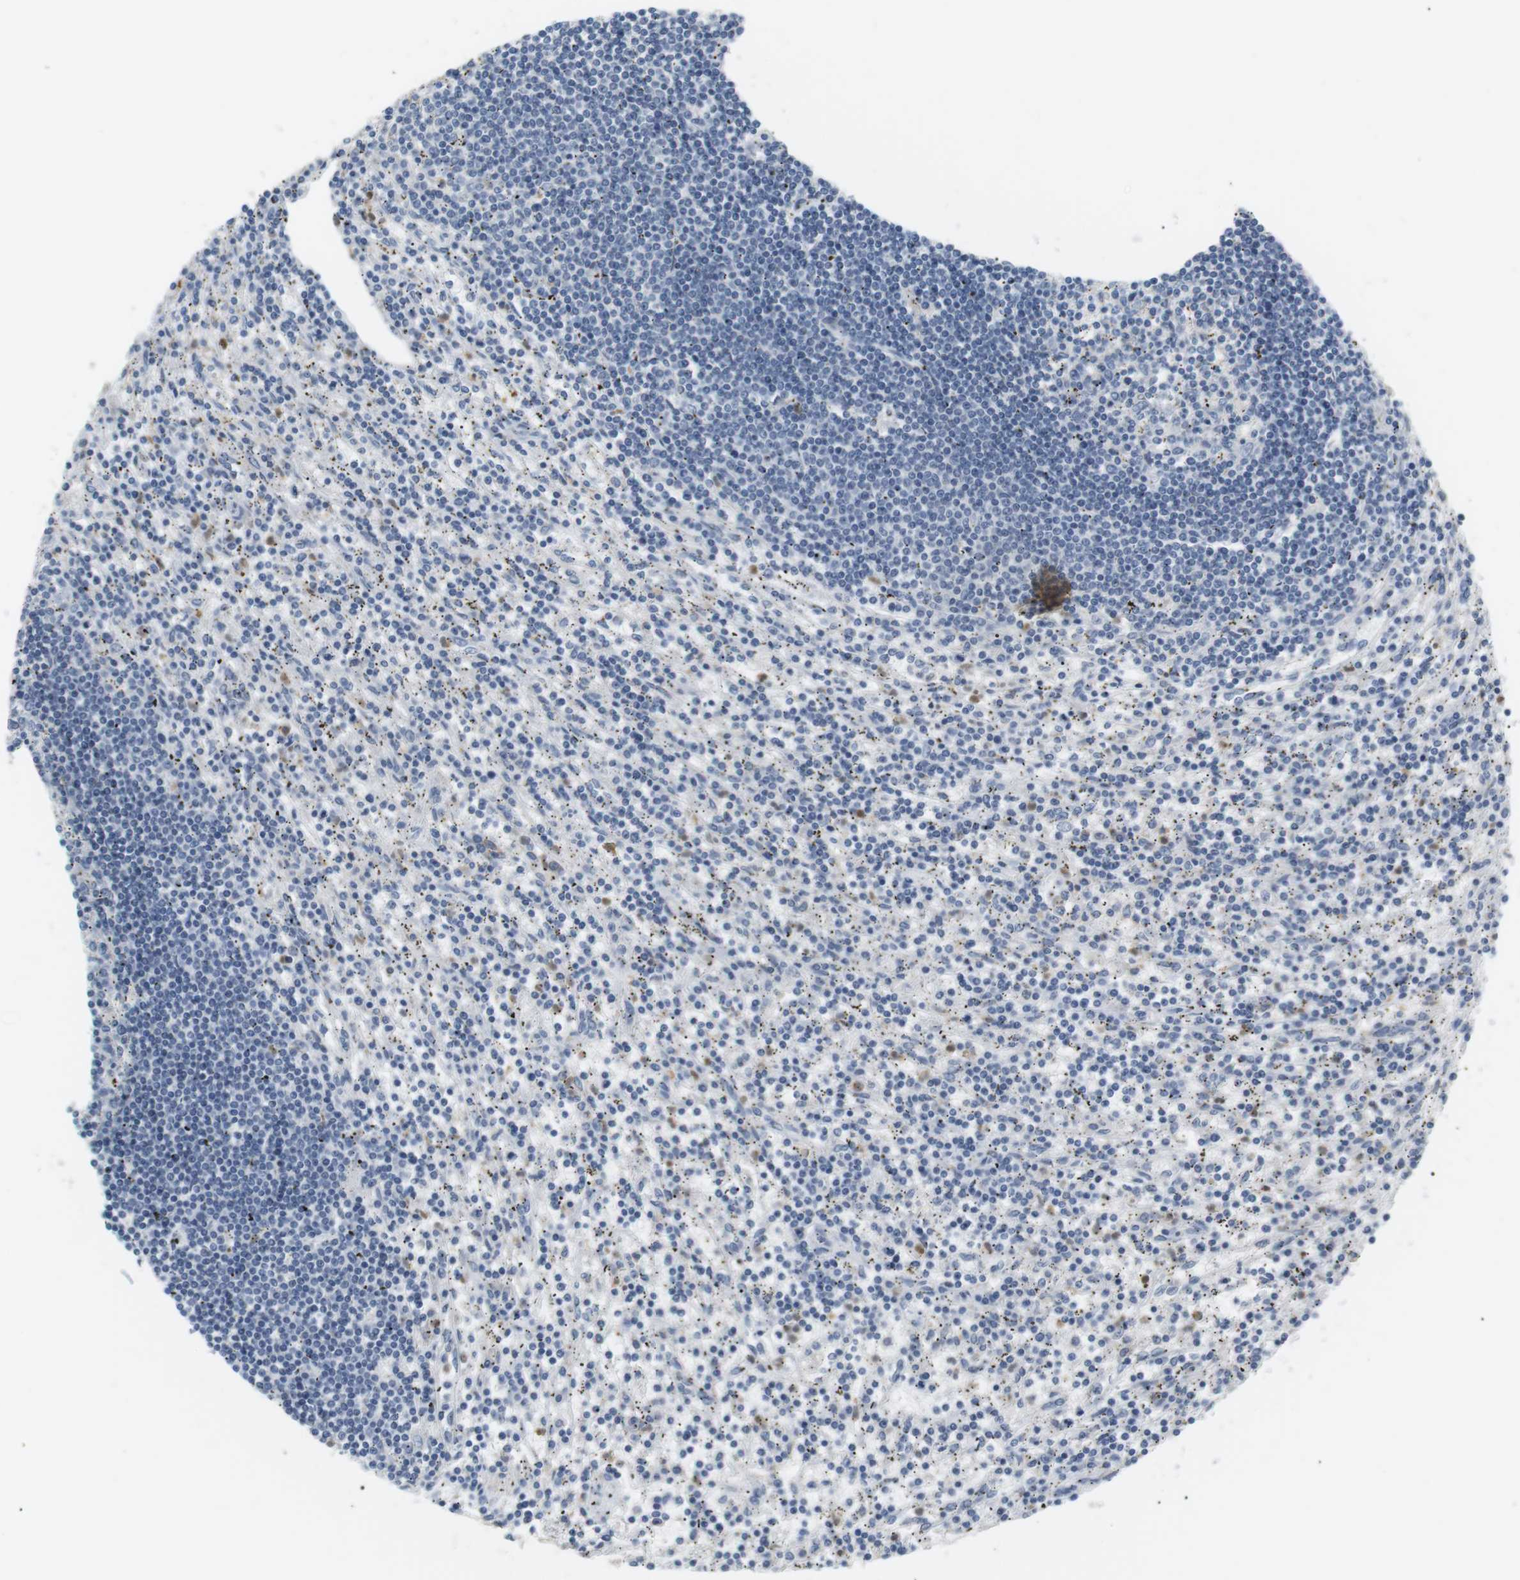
{"staining": {"intensity": "negative", "quantity": "none", "location": "none"}, "tissue": "lymphoma", "cell_type": "Tumor cells", "image_type": "cancer", "snomed": [{"axis": "morphology", "description": "Malignant lymphoma, non-Hodgkin's type, Low grade"}, {"axis": "topography", "description": "Spleen"}], "caption": "An image of low-grade malignant lymphoma, non-Hodgkin's type stained for a protein displays no brown staining in tumor cells.", "gene": "CD300E", "patient": {"sex": "male", "age": 76}}